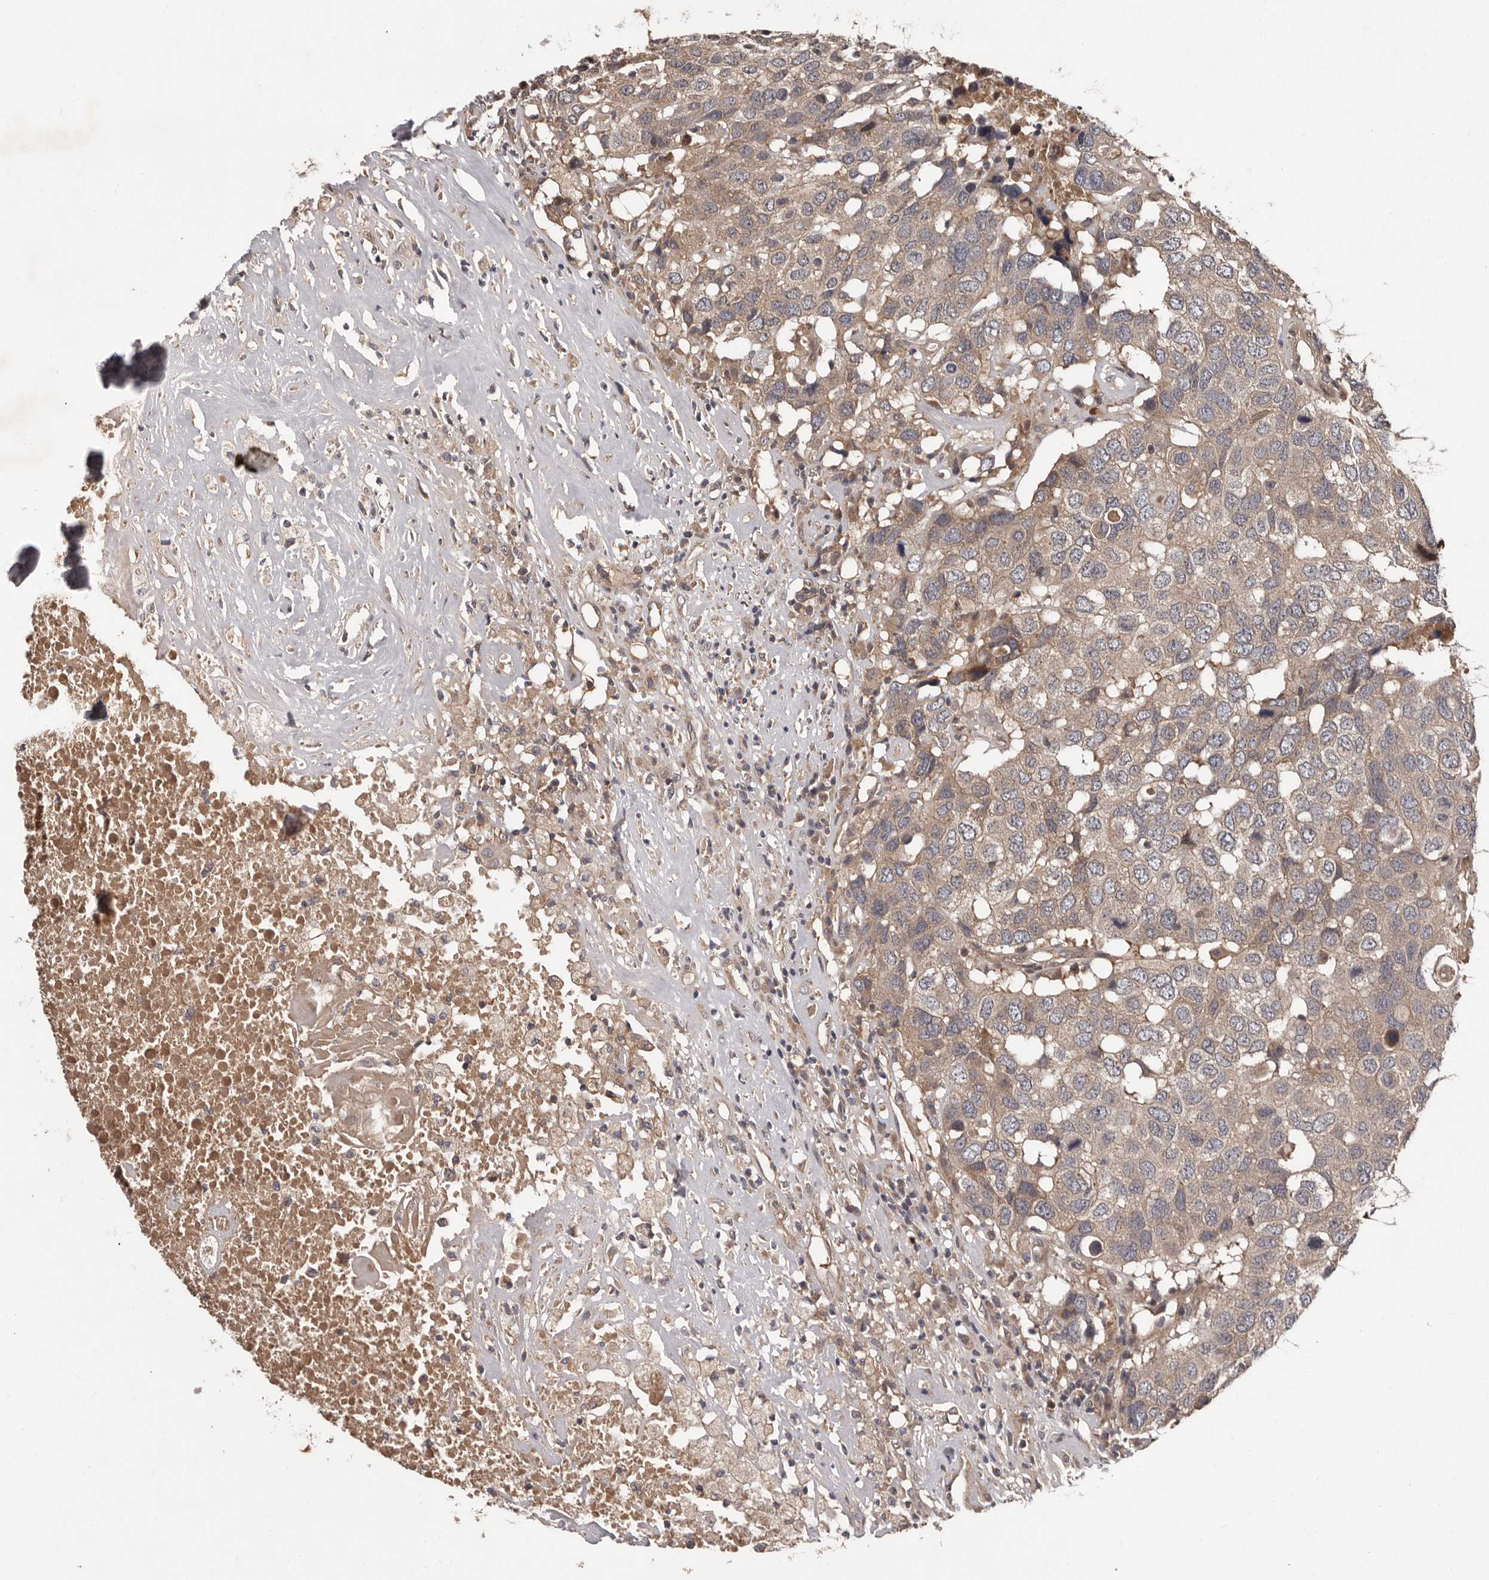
{"staining": {"intensity": "weak", "quantity": ">75%", "location": "cytoplasmic/membranous"}, "tissue": "head and neck cancer", "cell_type": "Tumor cells", "image_type": "cancer", "snomed": [{"axis": "morphology", "description": "Squamous cell carcinoma, NOS"}, {"axis": "topography", "description": "Head-Neck"}], "caption": "Immunohistochemistry micrograph of neoplastic tissue: squamous cell carcinoma (head and neck) stained using IHC reveals low levels of weak protein expression localized specifically in the cytoplasmic/membranous of tumor cells, appearing as a cytoplasmic/membranous brown color.", "gene": "PRKD1", "patient": {"sex": "male", "age": 66}}